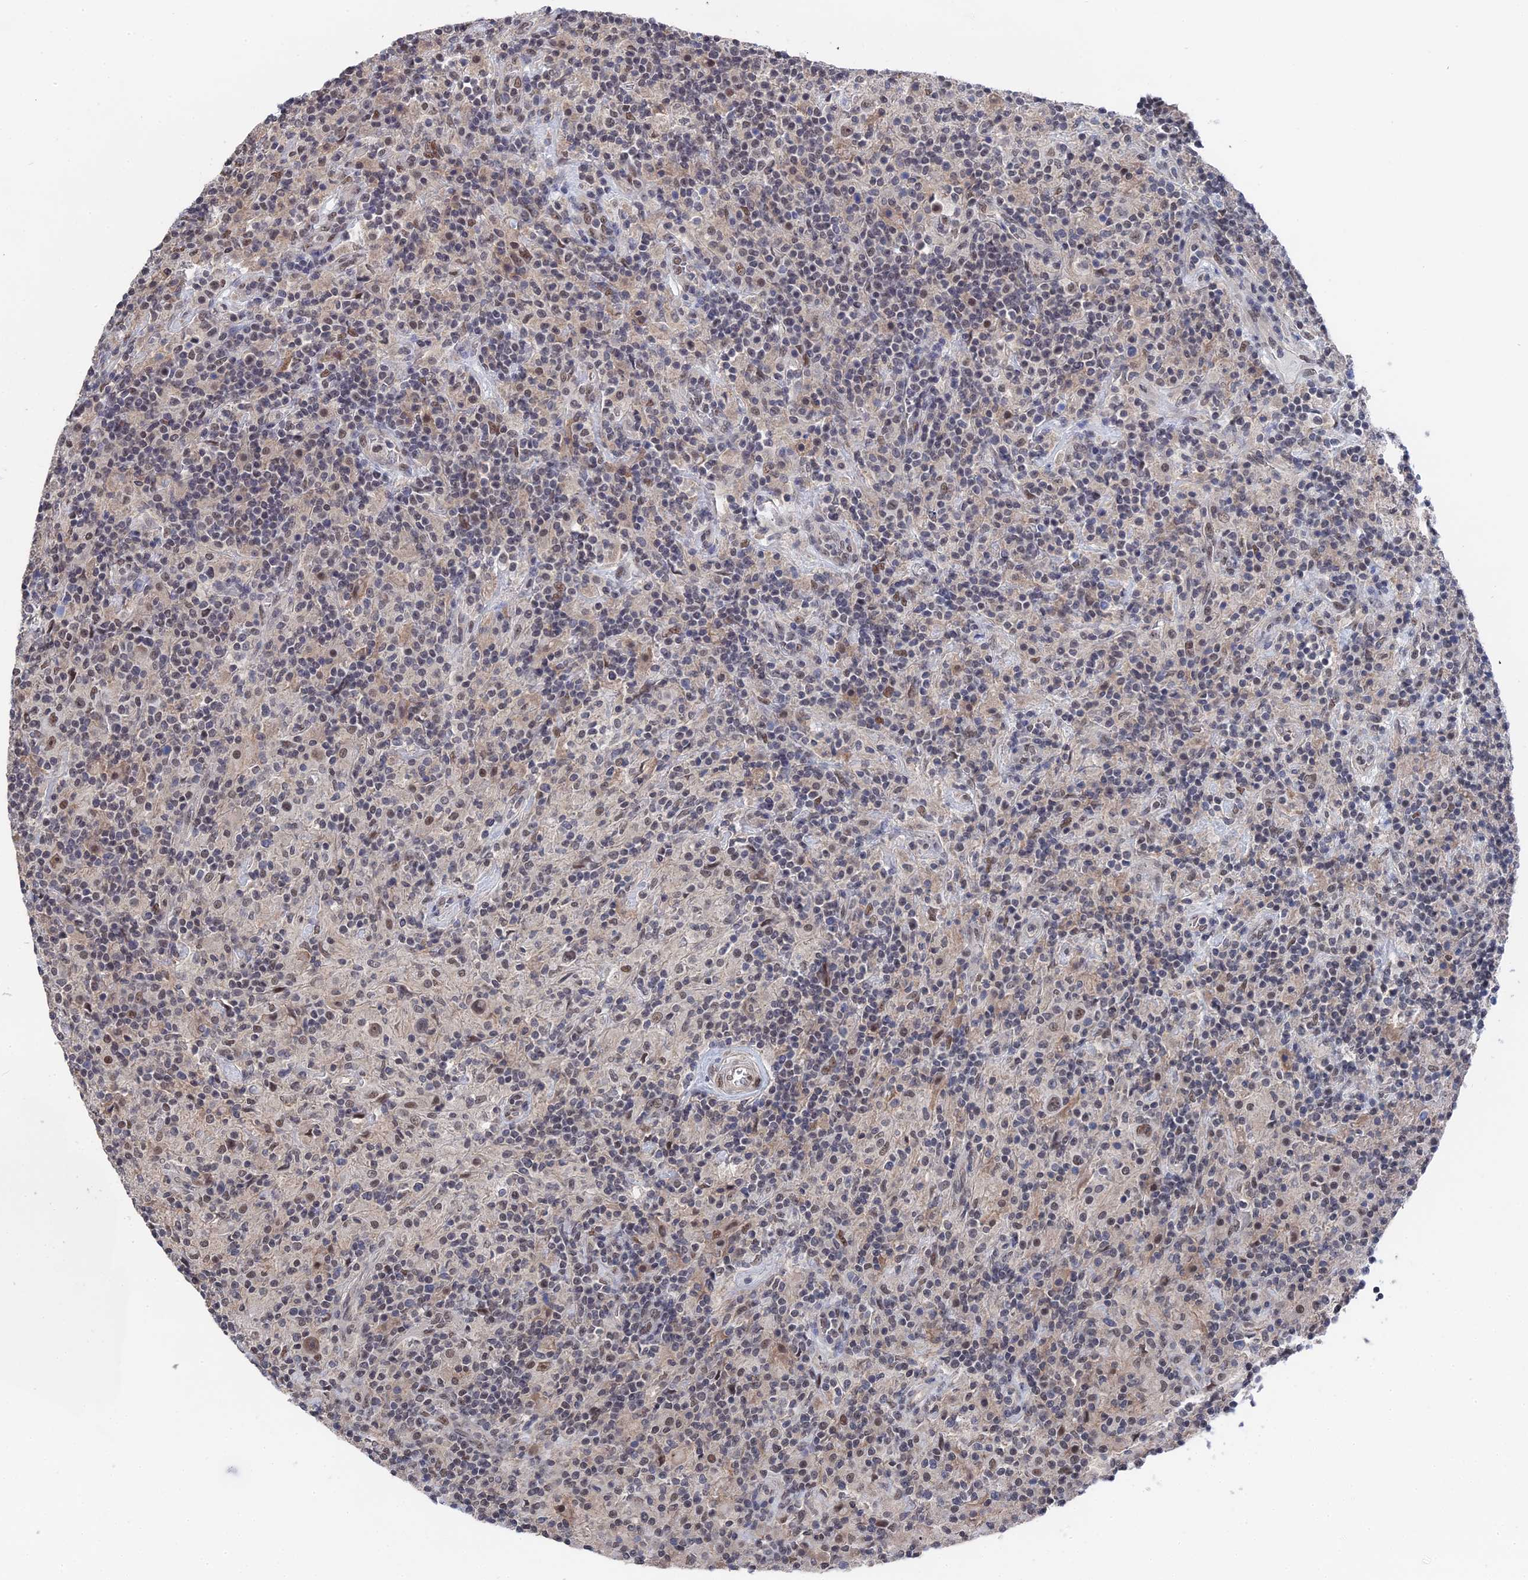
{"staining": {"intensity": "moderate", "quantity": ">75%", "location": "nuclear"}, "tissue": "lymphoma", "cell_type": "Tumor cells", "image_type": "cancer", "snomed": [{"axis": "morphology", "description": "Hodgkin's disease, NOS"}, {"axis": "topography", "description": "Lymph node"}], "caption": "This is a photomicrograph of immunohistochemistry (IHC) staining of Hodgkin's disease, which shows moderate staining in the nuclear of tumor cells.", "gene": "TSSC4", "patient": {"sex": "male", "age": 70}}